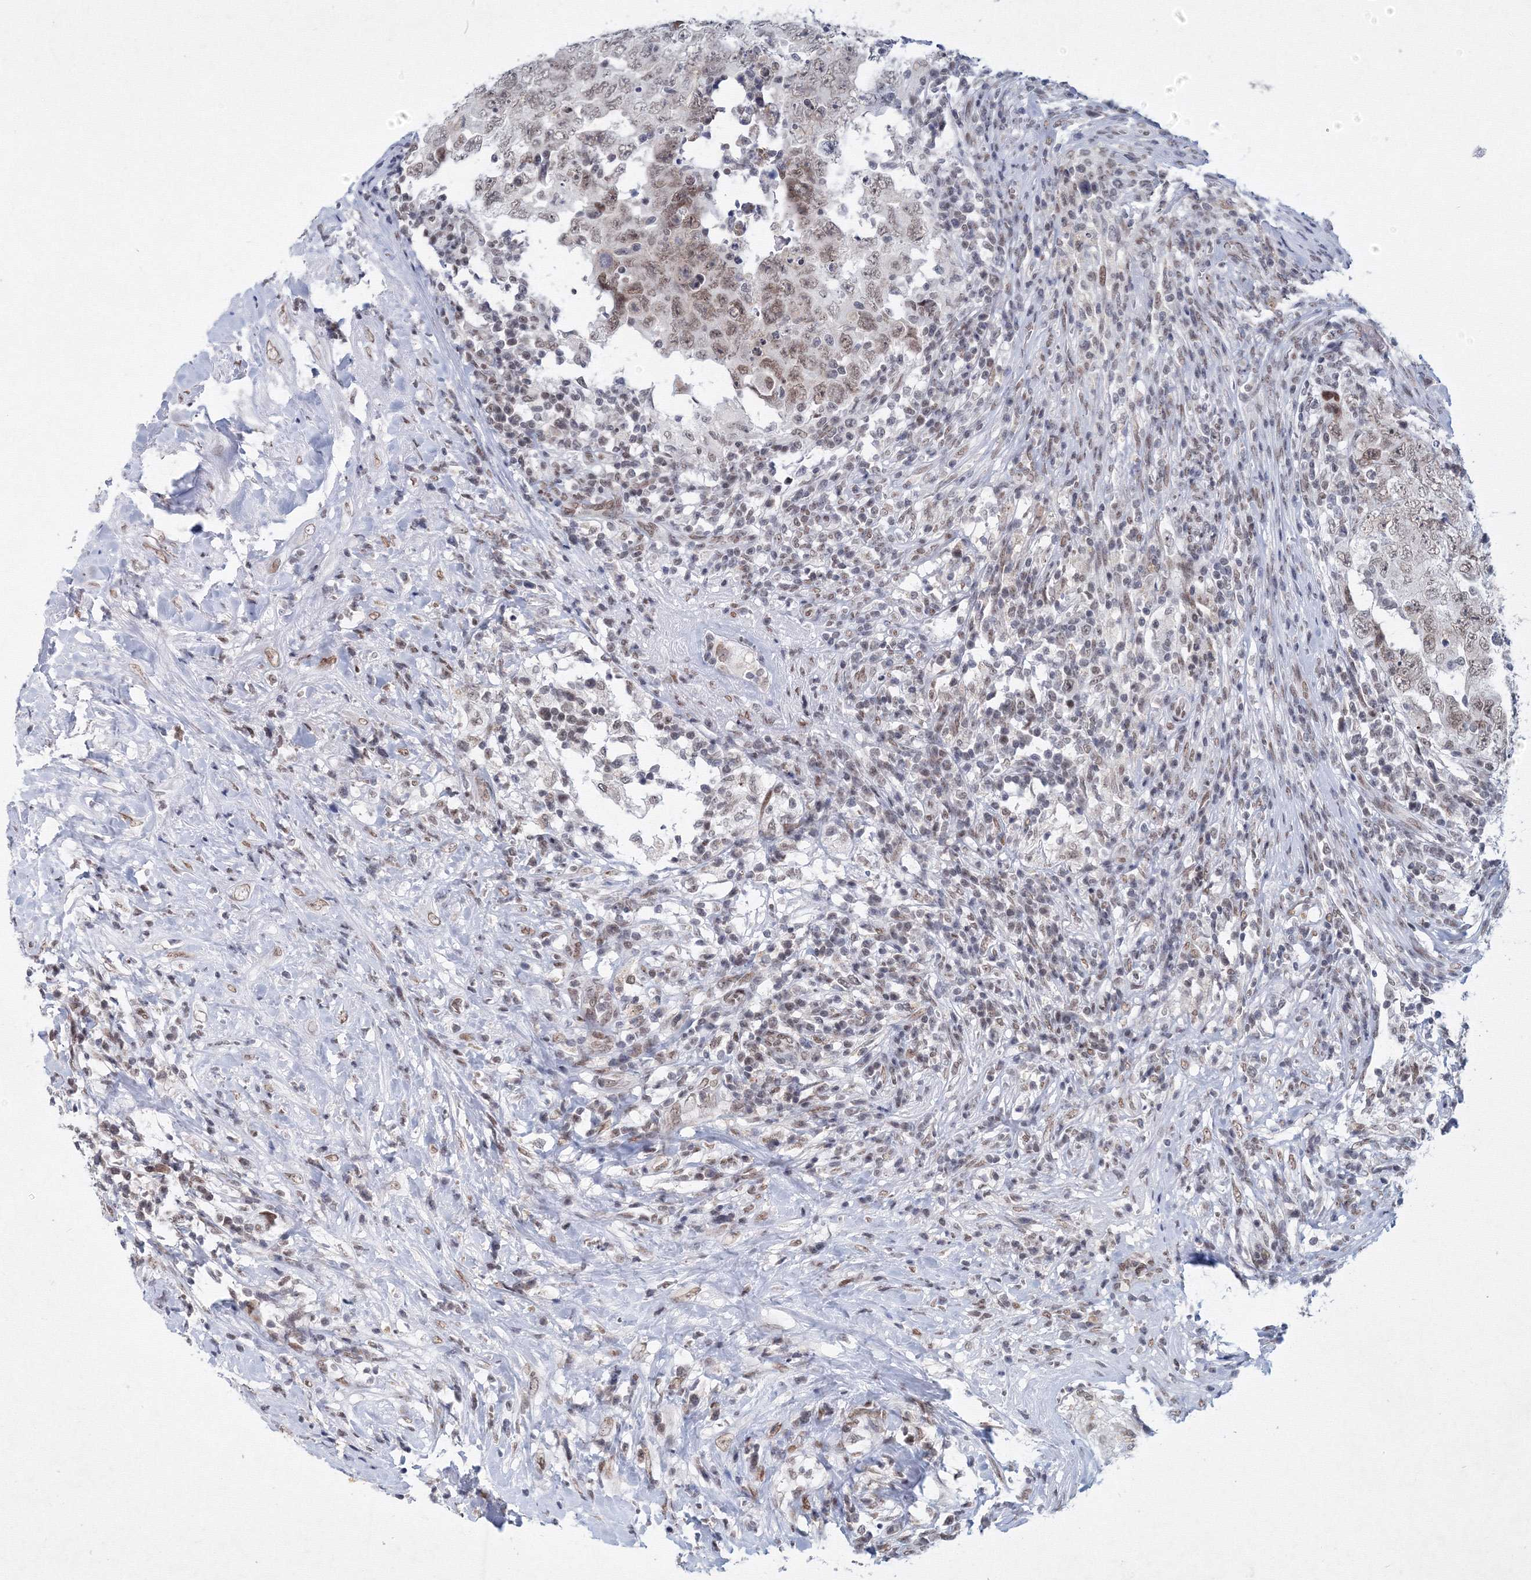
{"staining": {"intensity": "weak", "quantity": "<25%", "location": "nuclear"}, "tissue": "testis cancer", "cell_type": "Tumor cells", "image_type": "cancer", "snomed": [{"axis": "morphology", "description": "Carcinoma, Embryonal, NOS"}, {"axis": "topography", "description": "Testis"}], "caption": "Photomicrograph shows no significant protein positivity in tumor cells of testis cancer.", "gene": "SF3B6", "patient": {"sex": "male", "age": 26}}